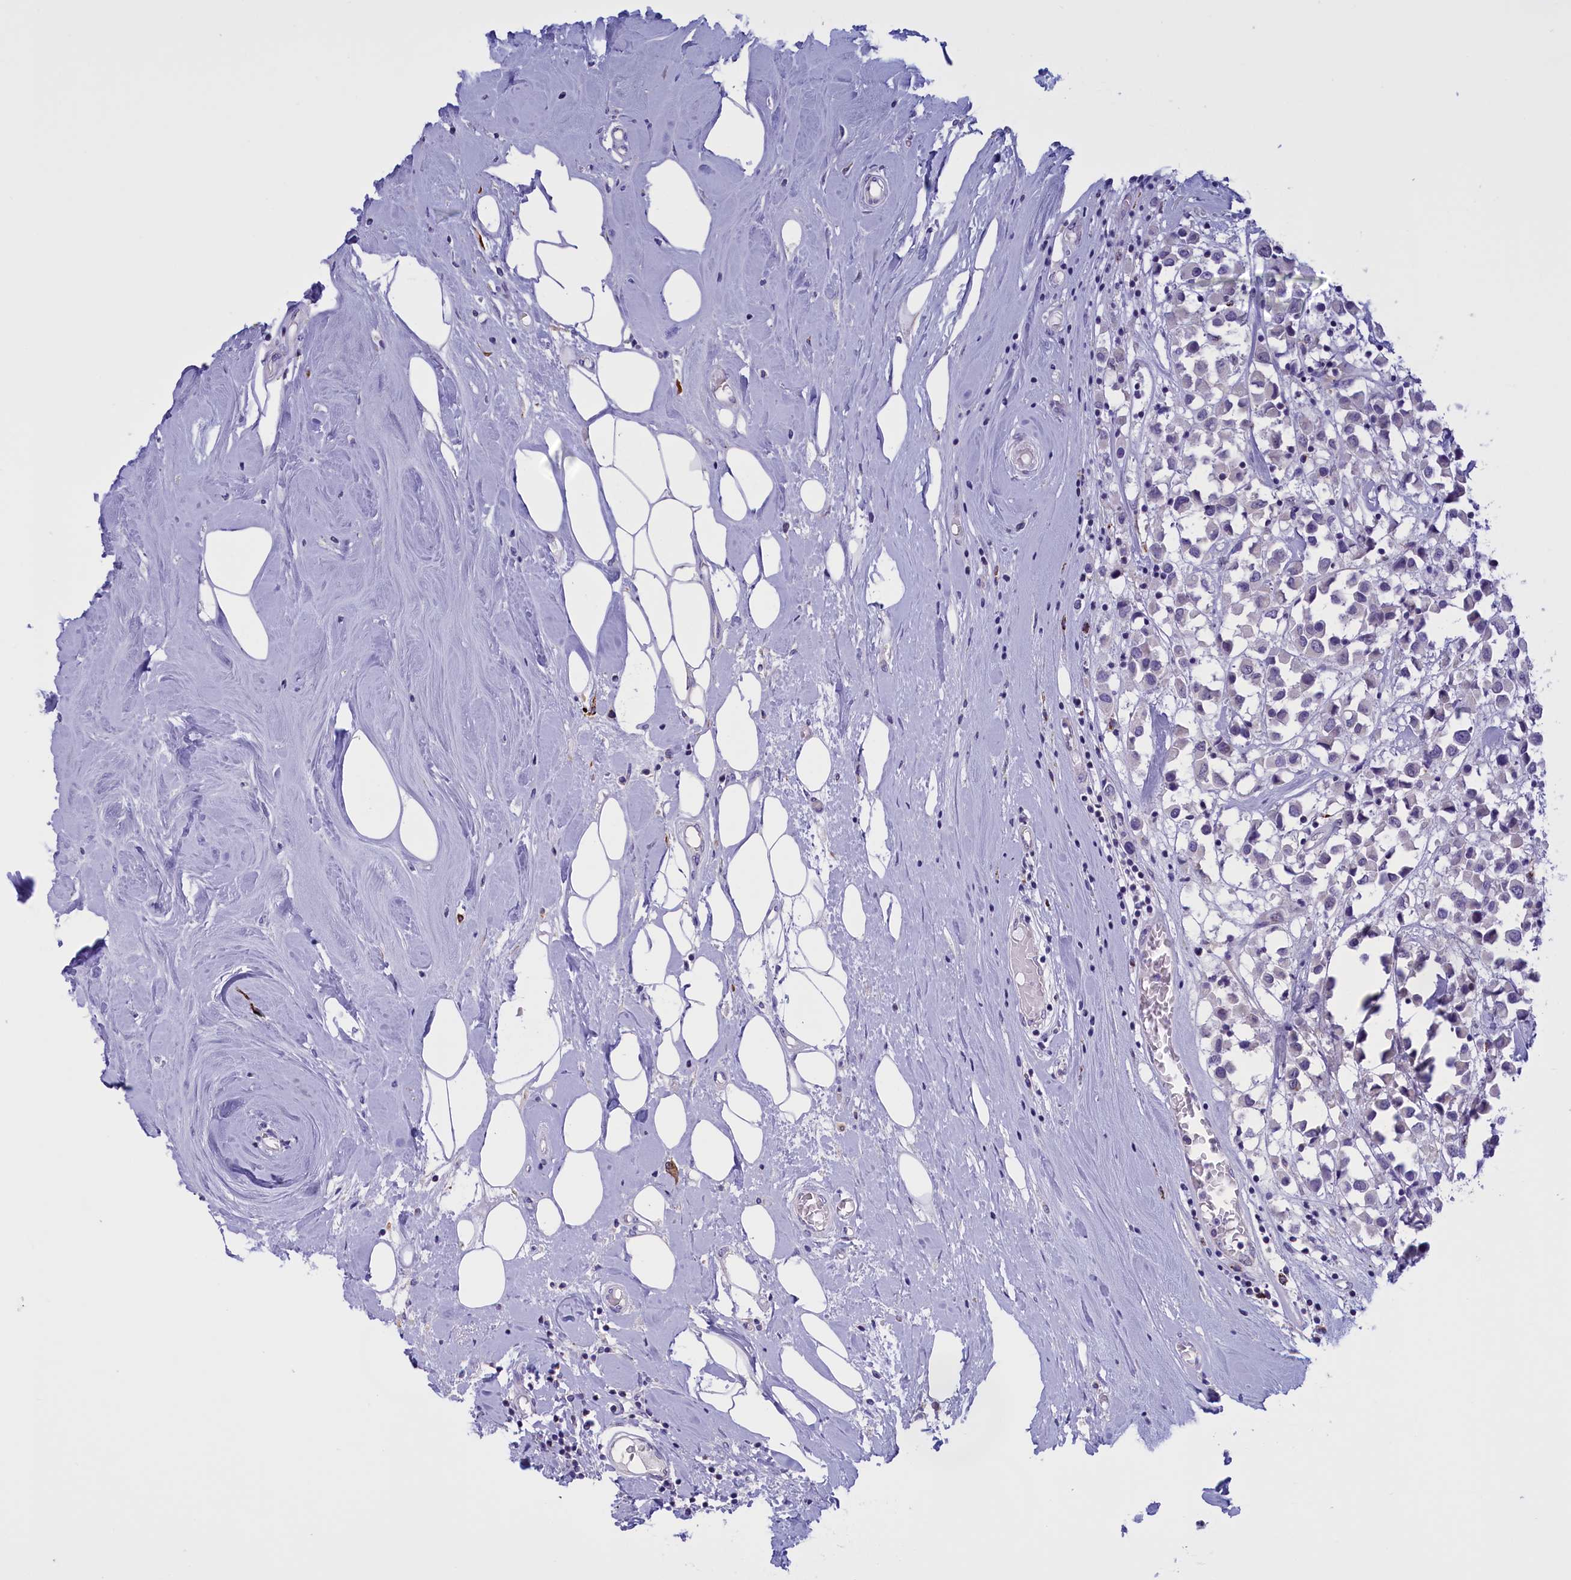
{"staining": {"intensity": "negative", "quantity": "none", "location": "none"}, "tissue": "breast cancer", "cell_type": "Tumor cells", "image_type": "cancer", "snomed": [{"axis": "morphology", "description": "Duct carcinoma"}, {"axis": "topography", "description": "Breast"}], "caption": "A high-resolution photomicrograph shows immunohistochemistry (IHC) staining of intraductal carcinoma (breast), which shows no significant expression in tumor cells. (DAB (3,3'-diaminobenzidine) immunohistochemistry, high magnification).", "gene": "FAM149B1", "patient": {"sex": "female", "age": 61}}